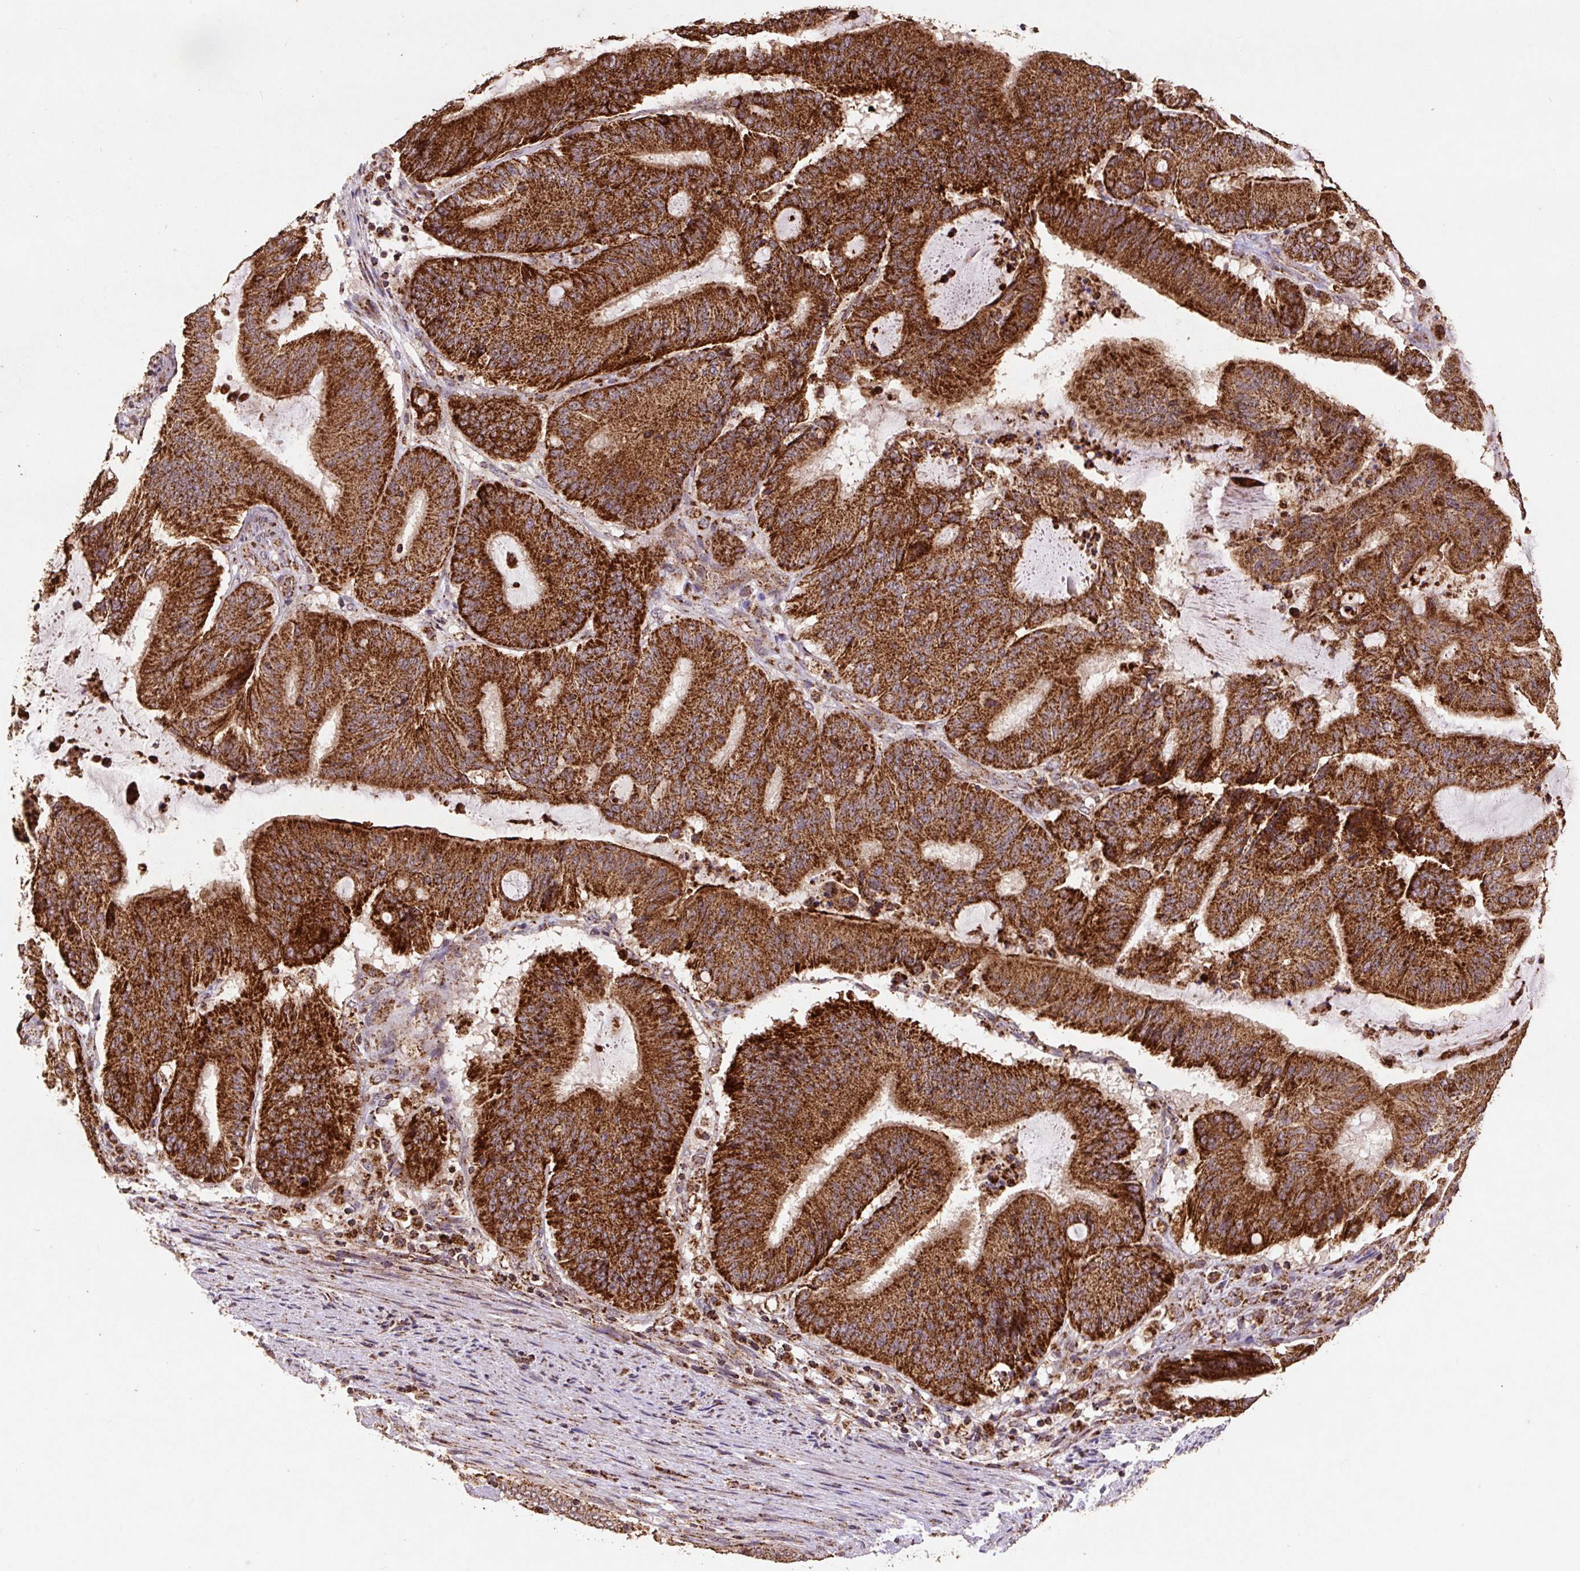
{"staining": {"intensity": "strong", "quantity": ">75%", "location": "cytoplasmic/membranous"}, "tissue": "liver cancer", "cell_type": "Tumor cells", "image_type": "cancer", "snomed": [{"axis": "morphology", "description": "Normal tissue, NOS"}, {"axis": "morphology", "description": "Cholangiocarcinoma"}, {"axis": "topography", "description": "Liver"}, {"axis": "topography", "description": "Peripheral nerve tissue"}], "caption": "Immunohistochemistry photomicrograph of neoplastic tissue: human liver cholangiocarcinoma stained using IHC shows high levels of strong protein expression localized specifically in the cytoplasmic/membranous of tumor cells, appearing as a cytoplasmic/membranous brown color.", "gene": "ATP5F1A", "patient": {"sex": "female", "age": 73}}